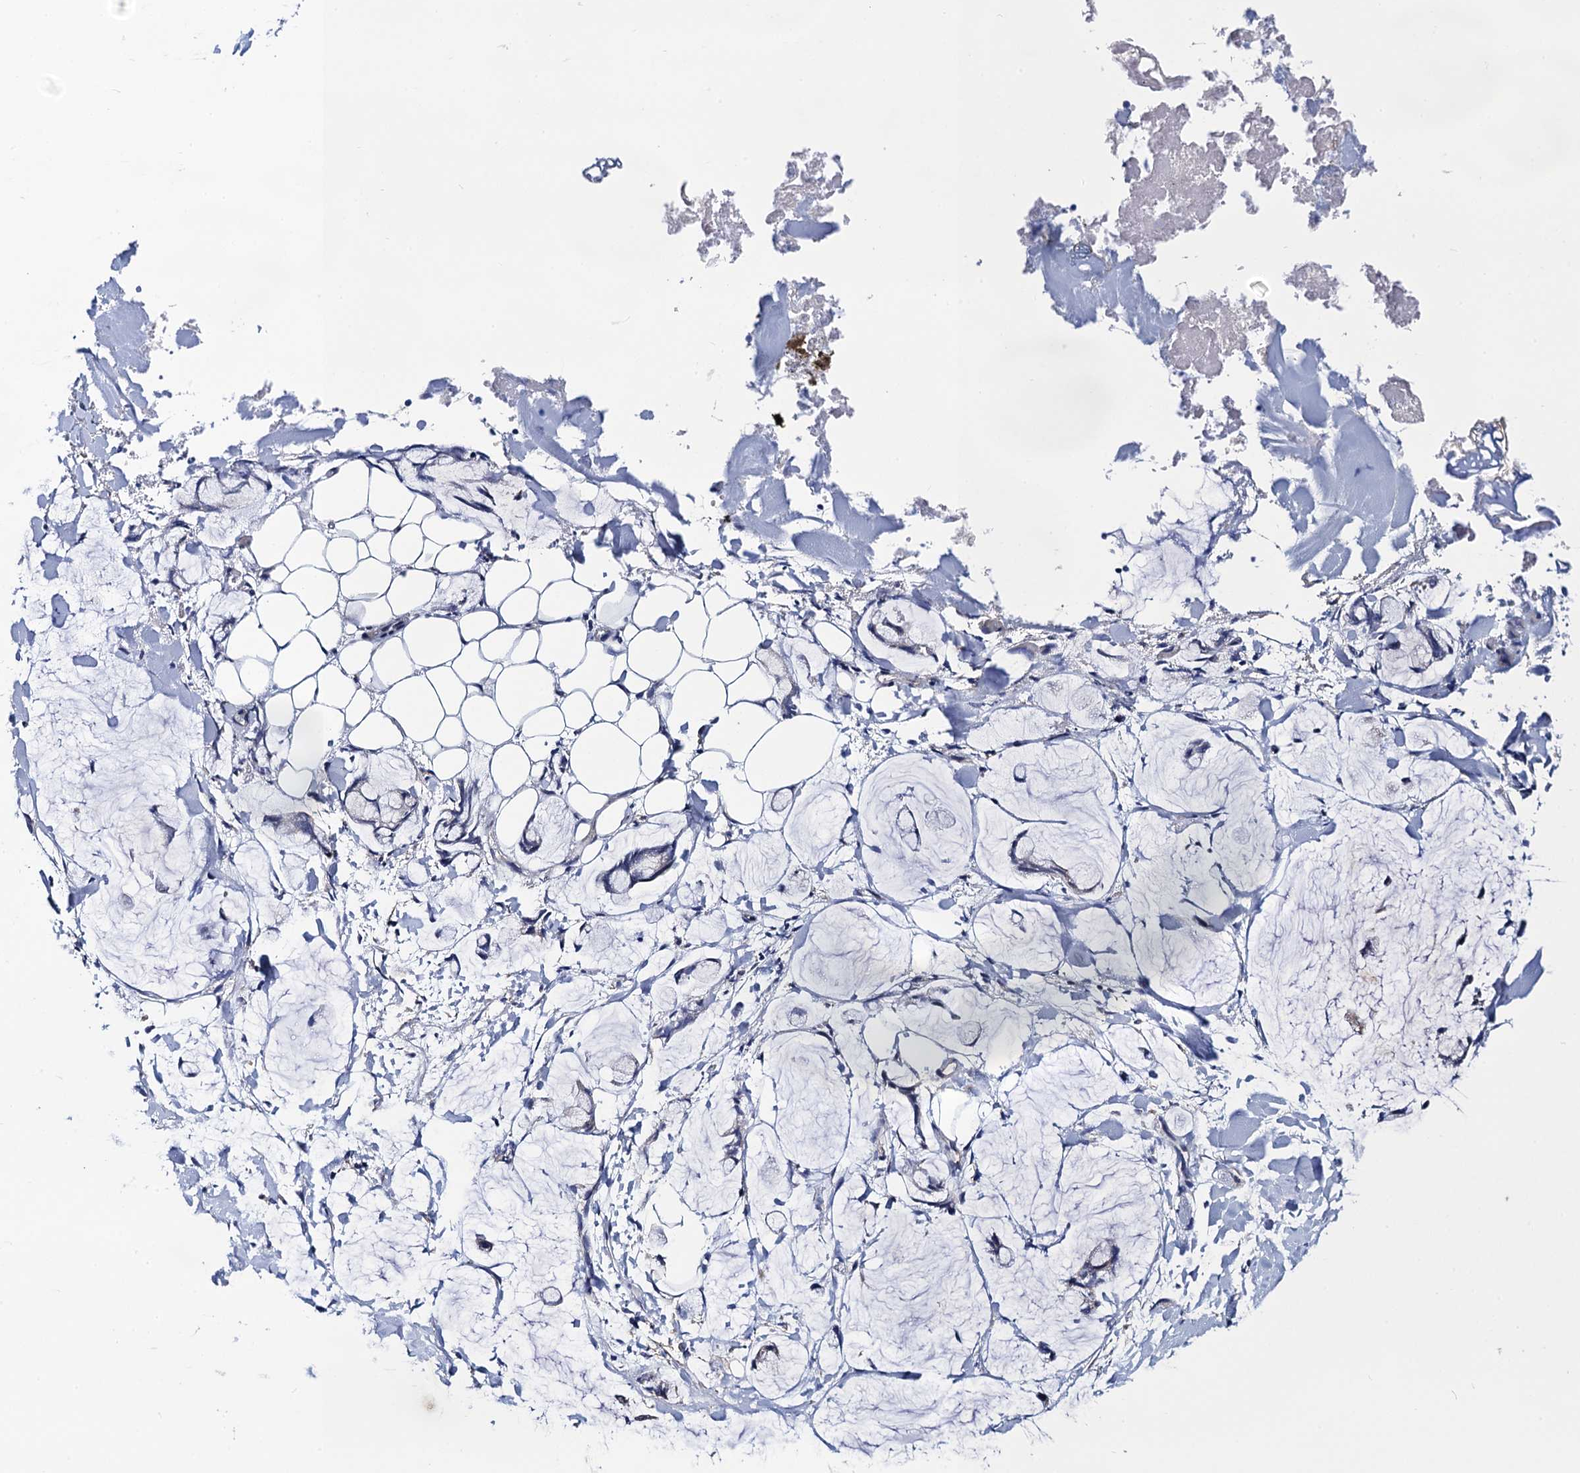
{"staining": {"intensity": "negative", "quantity": "none", "location": "none"}, "tissue": "adipose tissue", "cell_type": "Adipocytes", "image_type": "normal", "snomed": [{"axis": "morphology", "description": "Normal tissue, NOS"}, {"axis": "morphology", "description": "Adenocarcinoma, NOS"}, {"axis": "topography", "description": "Colon"}, {"axis": "topography", "description": "Peripheral nerve tissue"}], "caption": "A histopathology image of adipose tissue stained for a protein exhibits no brown staining in adipocytes.", "gene": "PGLS", "patient": {"sex": "male", "age": 14}}